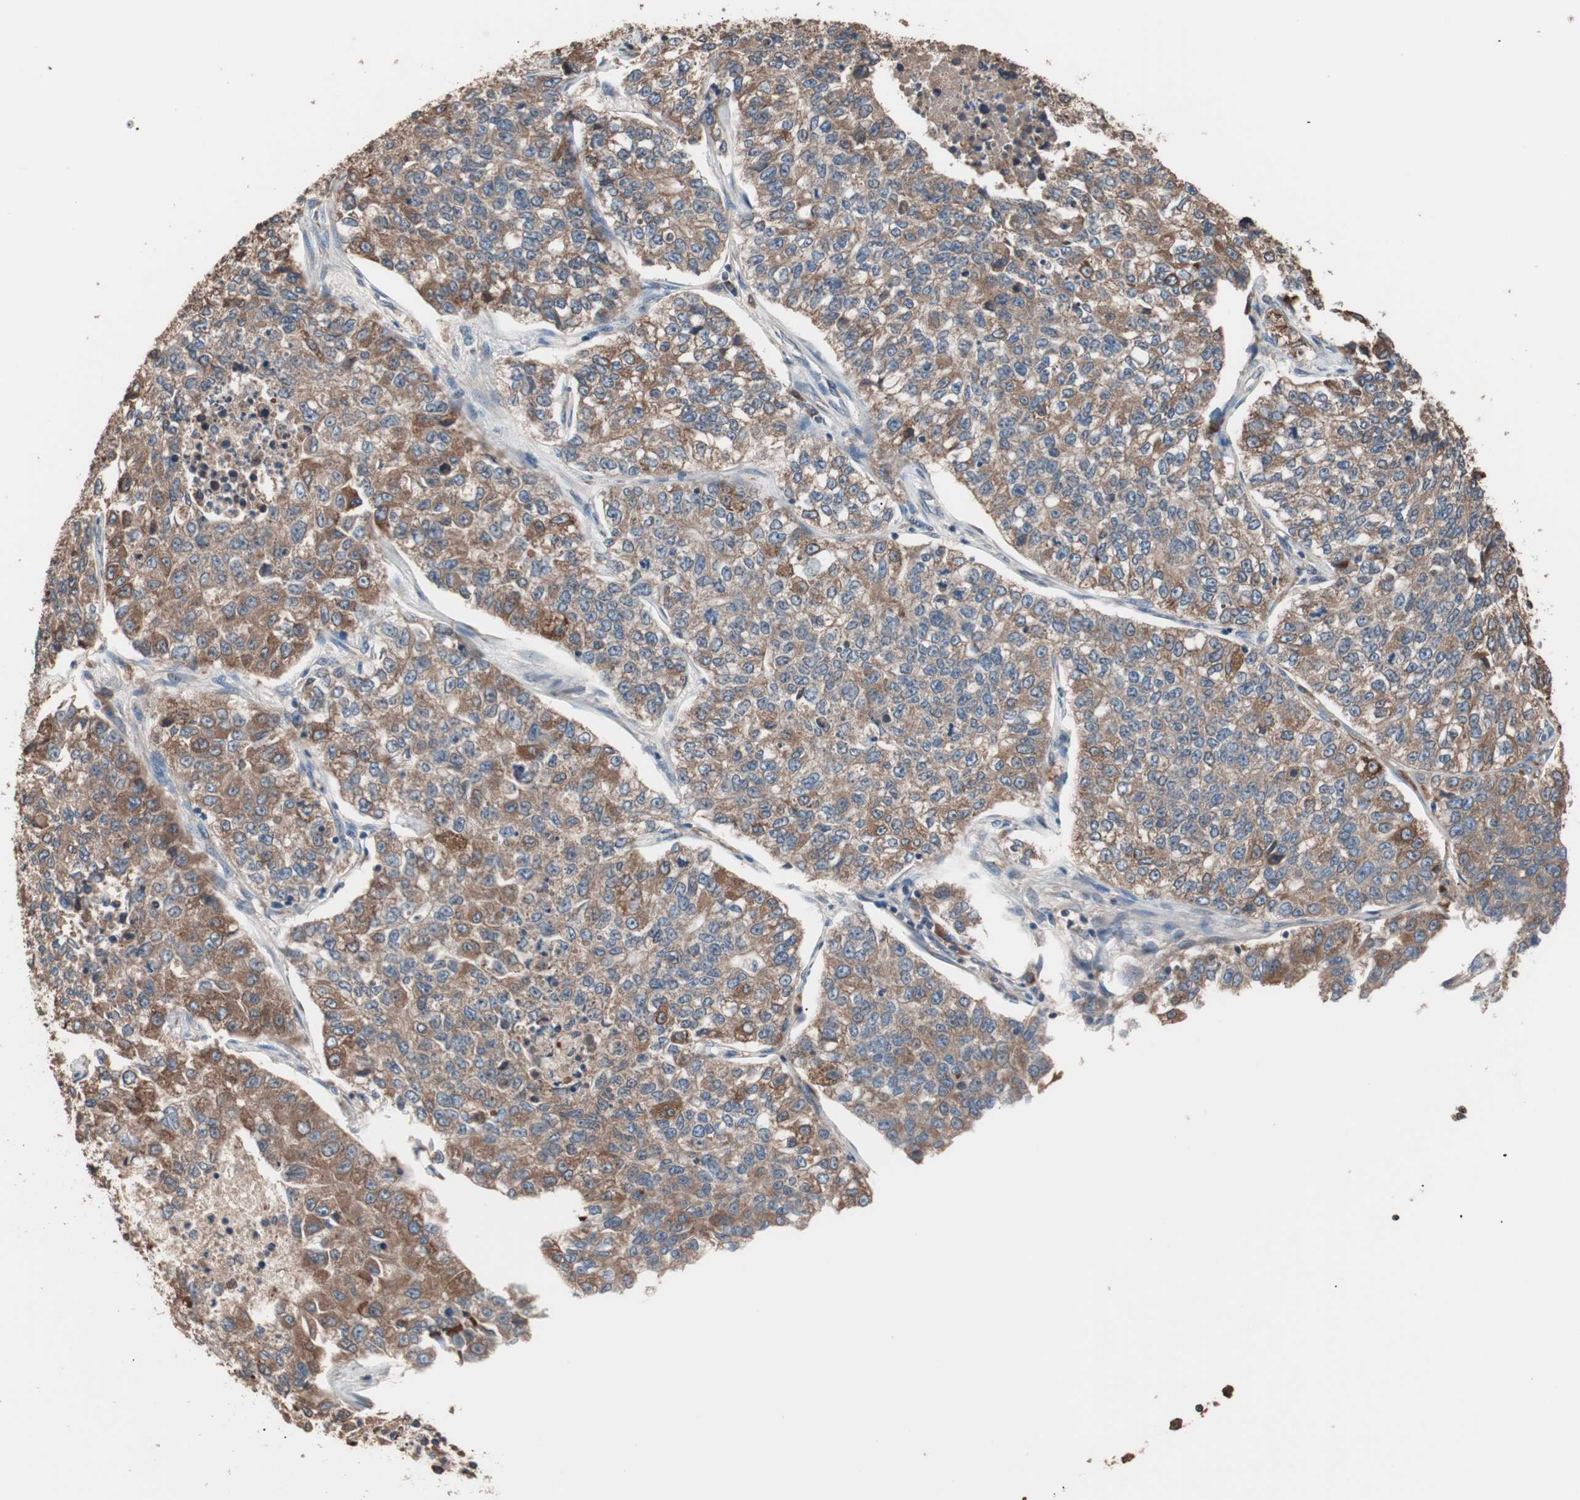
{"staining": {"intensity": "moderate", "quantity": ">75%", "location": "cytoplasmic/membranous"}, "tissue": "lung cancer", "cell_type": "Tumor cells", "image_type": "cancer", "snomed": [{"axis": "morphology", "description": "Adenocarcinoma, NOS"}, {"axis": "topography", "description": "Lung"}], "caption": "Immunohistochemical staining of lung cancer (adenocarcinoma) displays moderate cytoplasmic/membranous protein staining in approximately >75% of tumor cells.", "gene": "GLYCTK", "patient": {"sex": "male", "age": 49}}